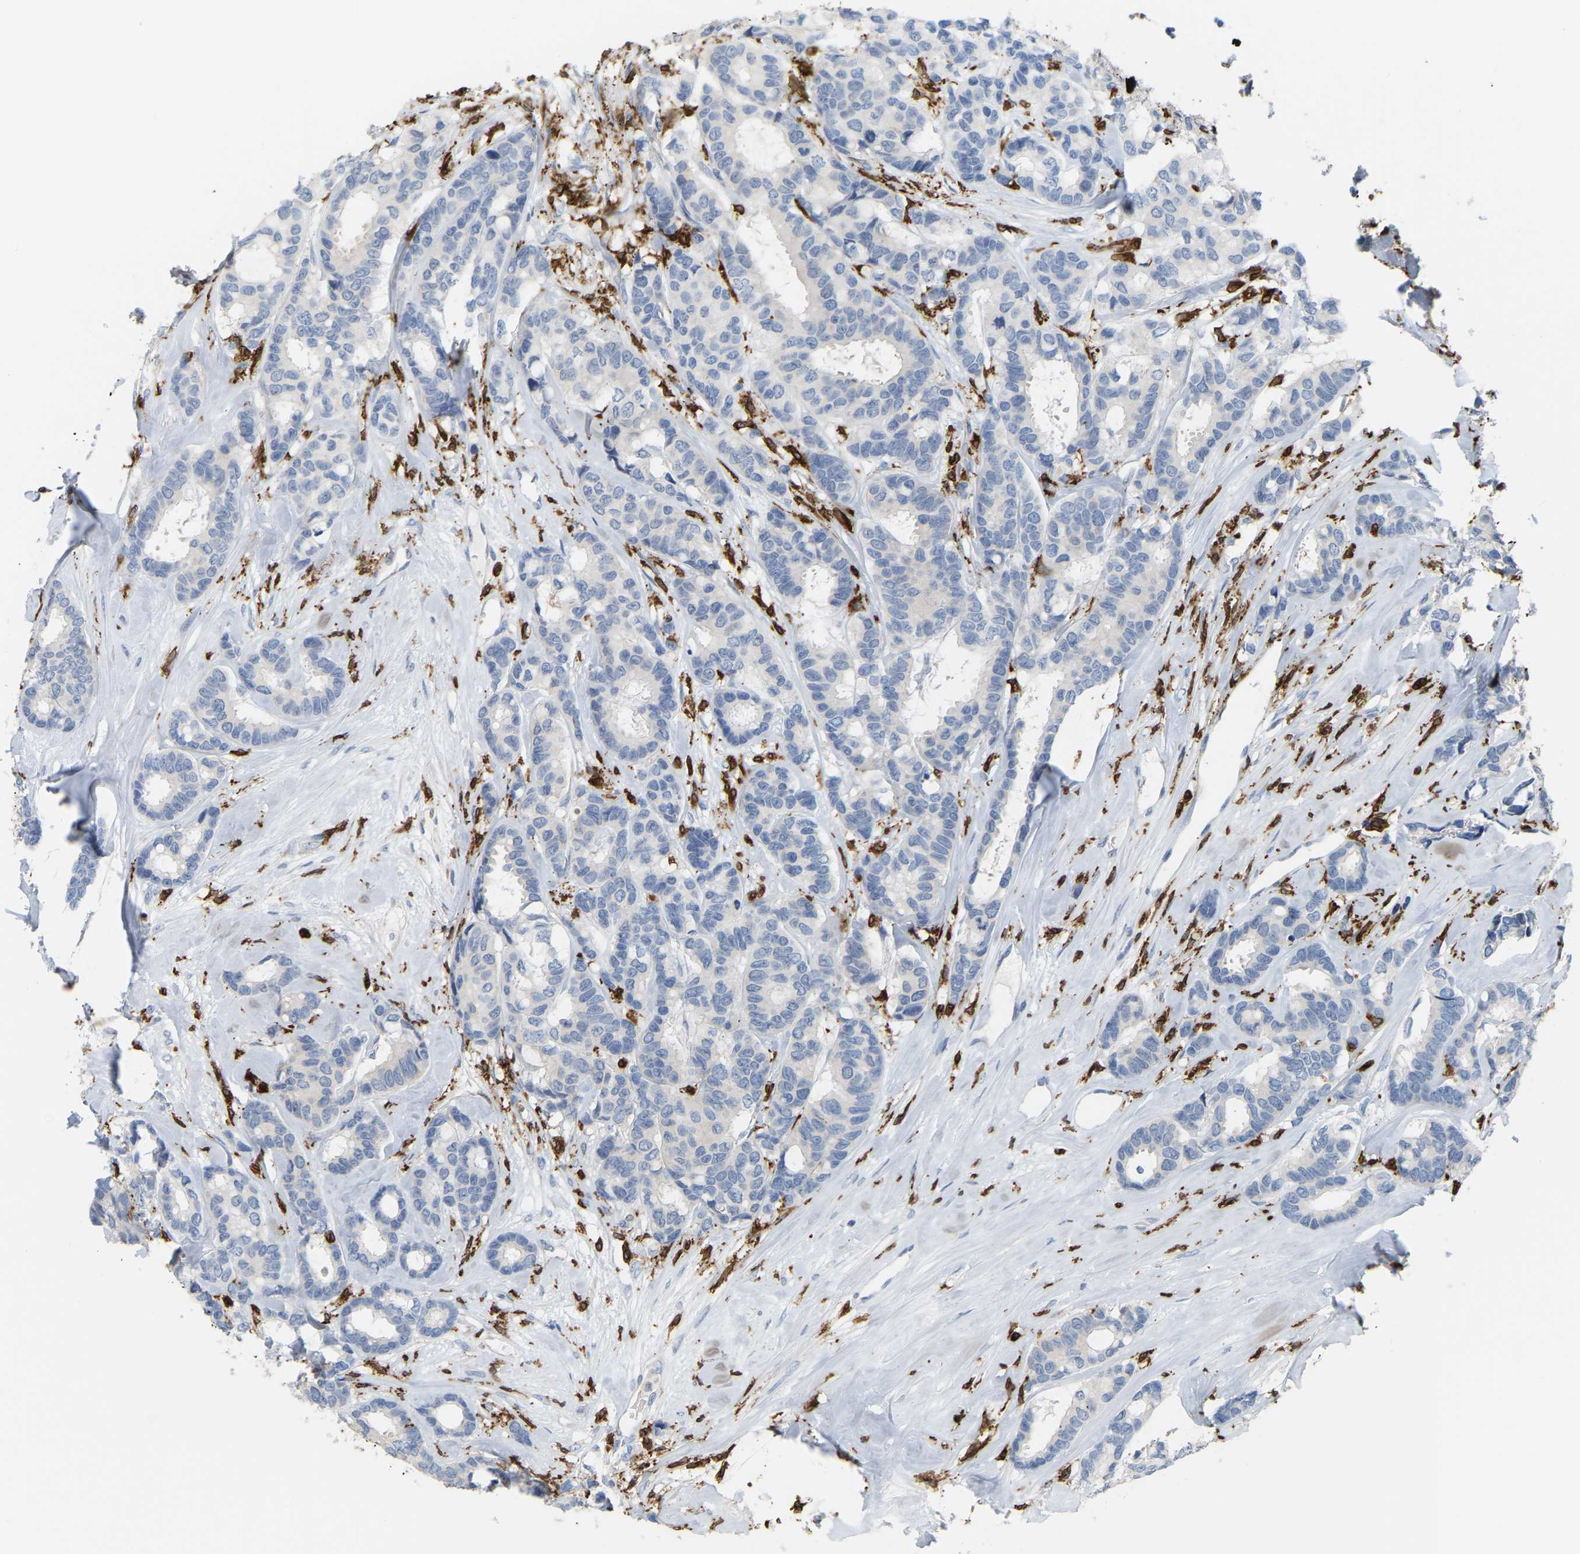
{"staining": {"intensity": "negative", "quantity": "none", "location": "none"}, "tissue": "breast cancer", "cell_type": "Tumor cells", "image_type": "cancer", "snomed": [{"axis": "morphology", "description": "Duct carcinoma"}, {"axis": "topography", "description": "Breast"}], "caption": "Tumor cells show no significant protein staining in breast cancer (invasive ductal carcinoma).", "gene": "PTGS1", "patient": {"sex": "female", "age": 87}}